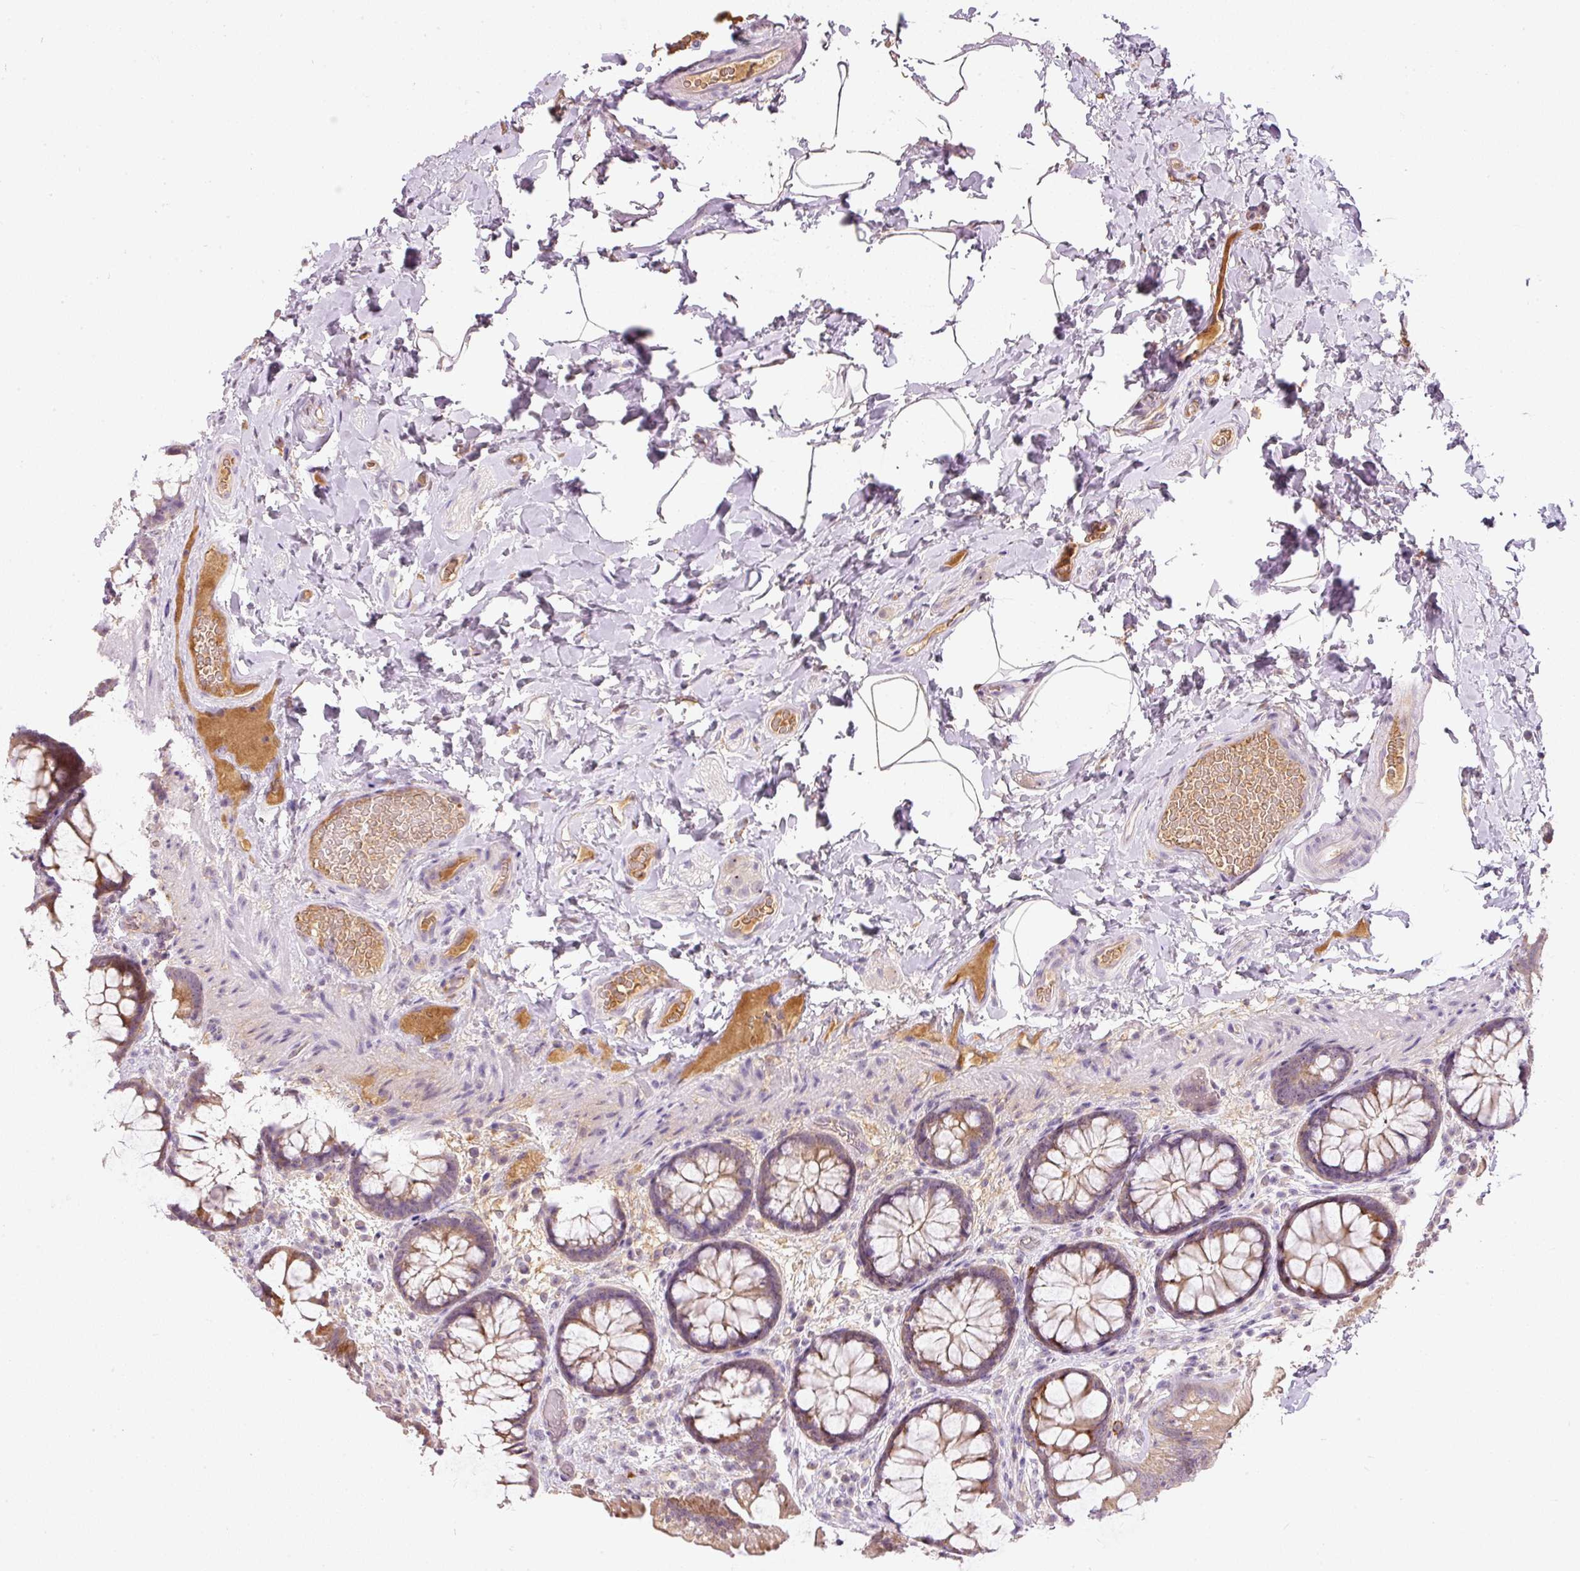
{"staining": {"intensity": "negative", "quantity": "none", "location": "none"}, "tissue": "colon", "cell_type": "Endothelial cells", "image_type": "normal", "snomed": [{"axis": "morphology", "description": "Normal tissue, NOS"}, {"axis": "topography", "description": "Colon"}], "caption": "IHC micrograph of normal colon: colon stained with DAB reveals no significant protein positivity in endothelial cells. (DAB (3,3'-diaminobenzidine) IHC visualized using brightfield microscopy, high magnification).", "gene": "TMEM37", "patient": {"sex": "male", "age": 46}}